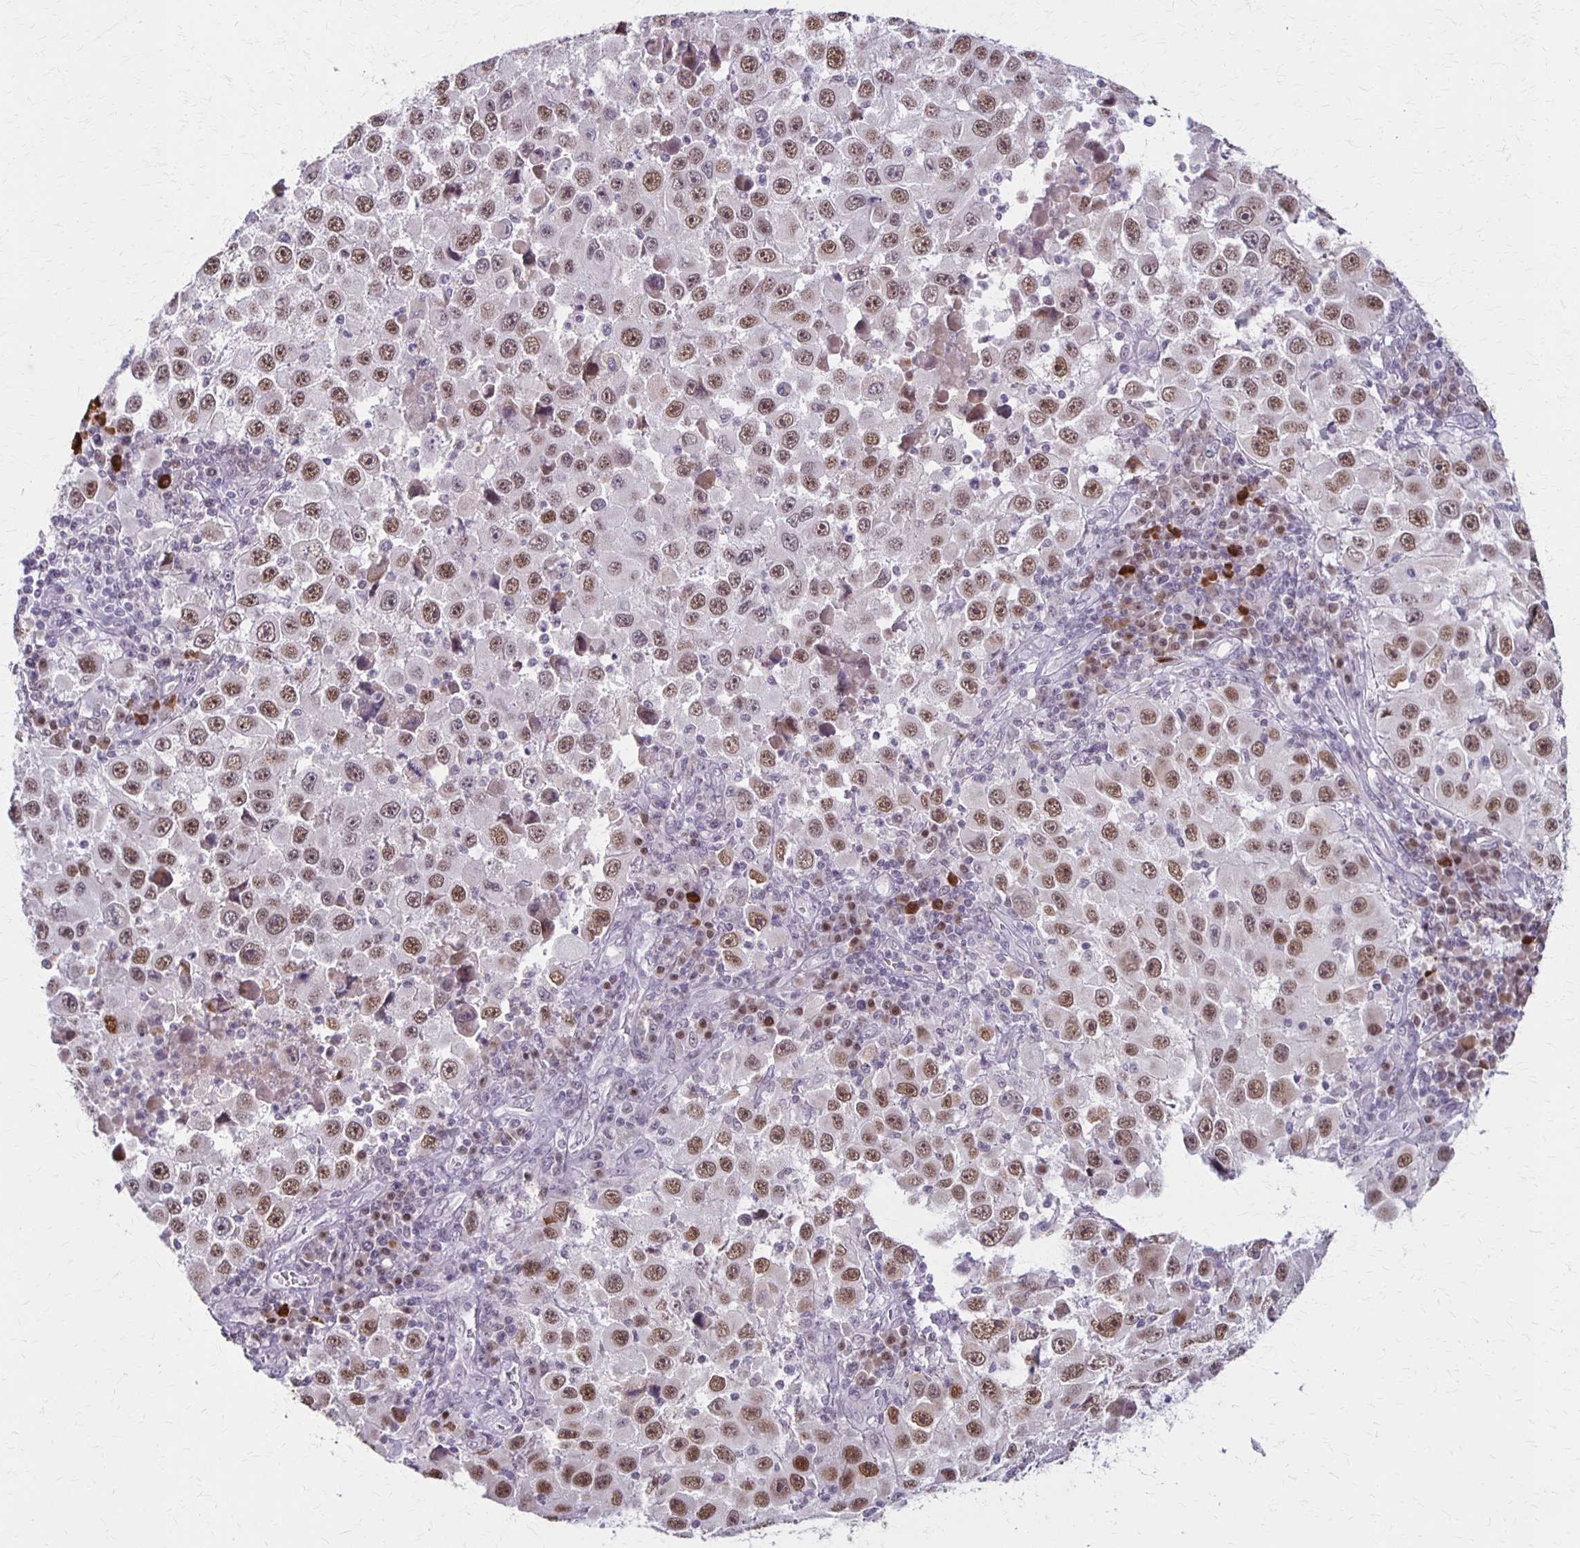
{"staining": {"intensity": "moderate", "quantity": "25%-75%", "location": "nuclear"}, "tissue": "melanoma", "cell_type": "Tumor cells", "image_type": "cancer", "snomed": [{"axis": "morphology", "description": "Malignant melanoma, Metastatic site"}, {"axis": "topography", "description": "Lymph node"}], "caption": "Immunohistochemistry (IHC) staining of malignant melanoma (metastatic site), which reveals medium levels of moderate nuclear expression in approximately 25%-75% of tumor cells indicating moderate nuclear protein positivity. The staining was performed using DAB (brown) for protein detection and nuclei were counterstained in hematoxylin (blue).", "gene": "SLC35E2B", "patient": {"sex": "female", "age": 67}}